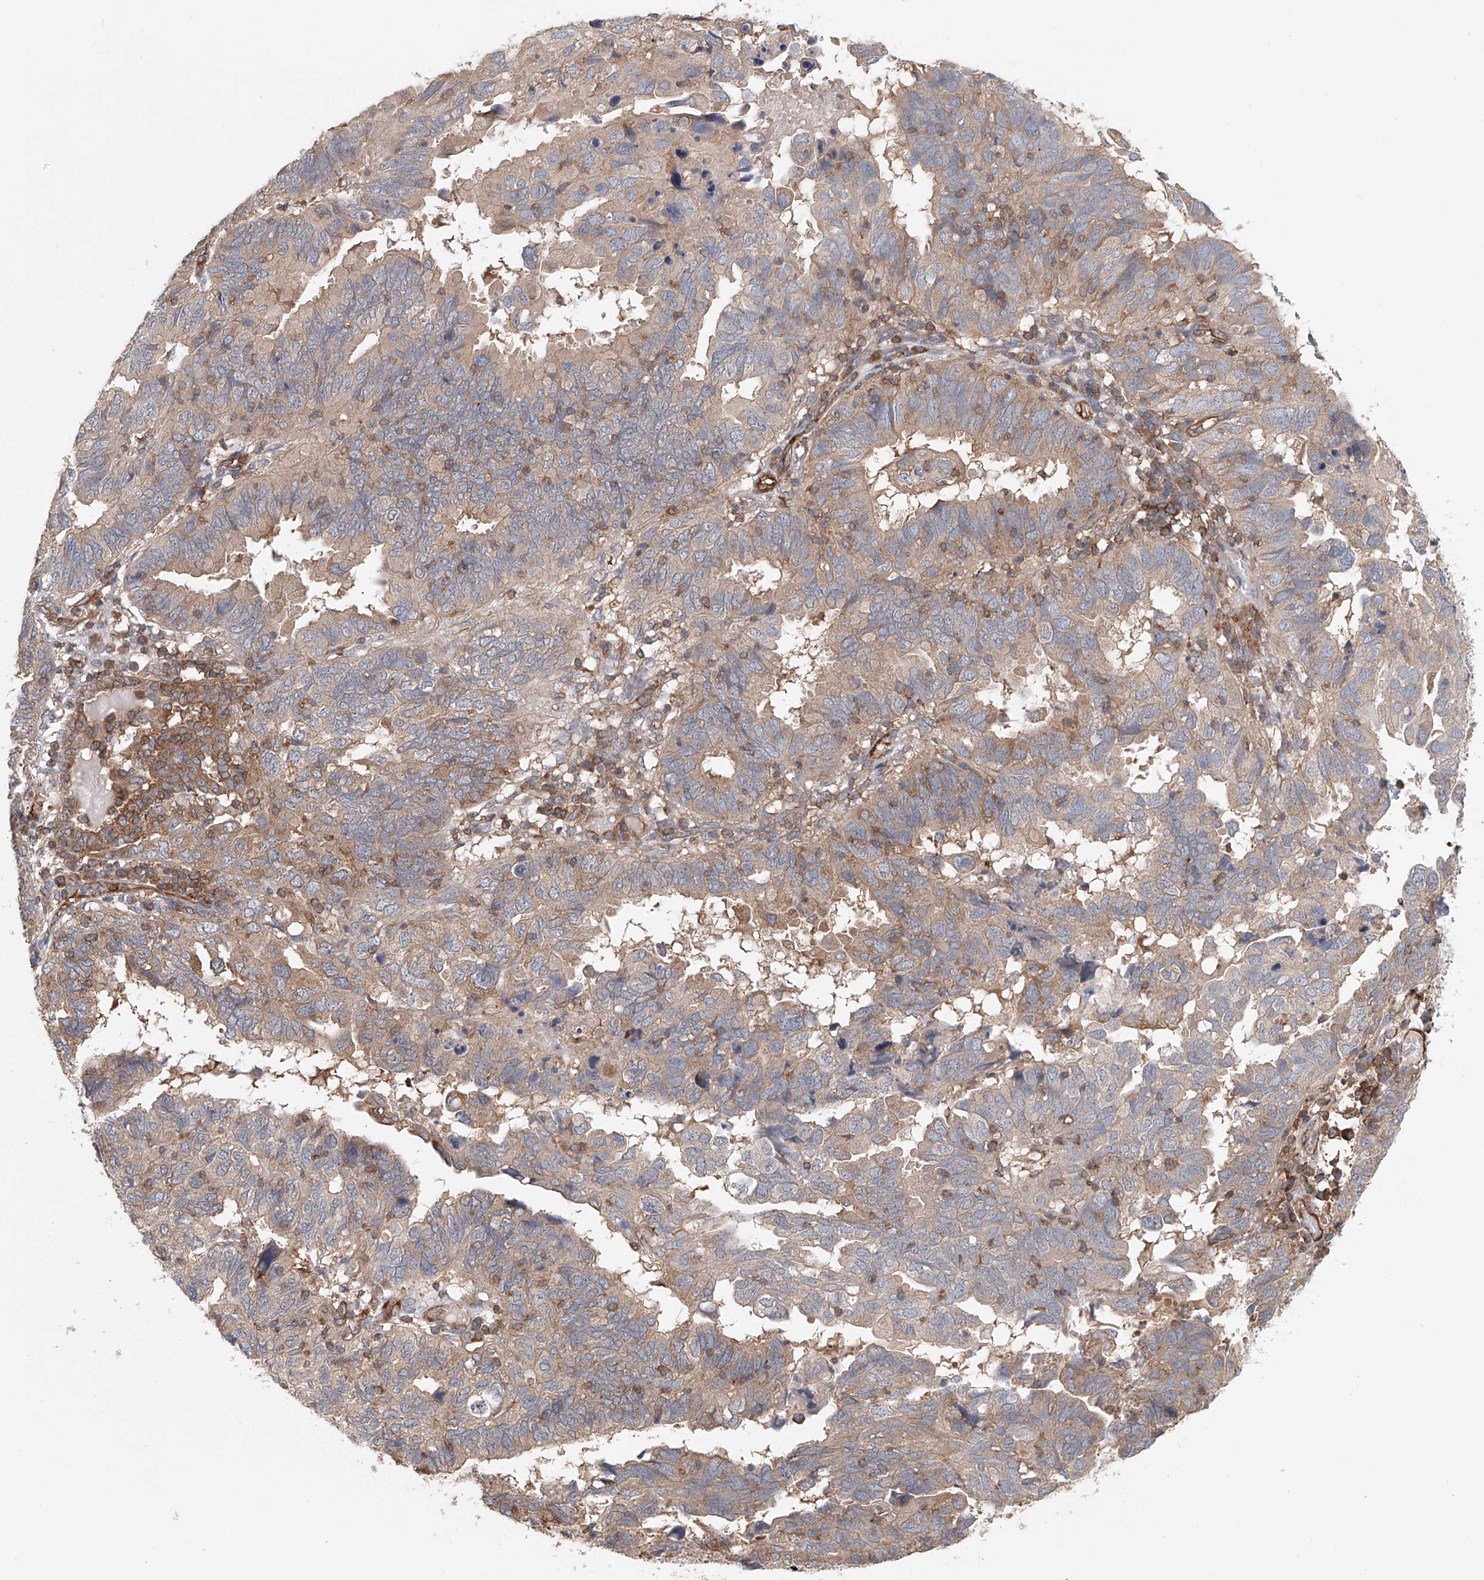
{"staining": {"intensity": "weak", "quantity": "<25%", "location": "cytoplasmic/membranous"}, "tissue": "endometrial cancer", "cell_type": "Tumor cells", "image_type": "cancer", "snomed": [{"axis": "morphology", "description": "Adenocarcinoma, NOS"}, {"axis": "topography", "description": "Uterus"}], "caption": "This is an IHC histopathology image of human endometrial cancer (adenocarcinoma). There is no expression in tumor cells.", "gene": "FRYL", "patient": {"sex": "female", "age": 77}}